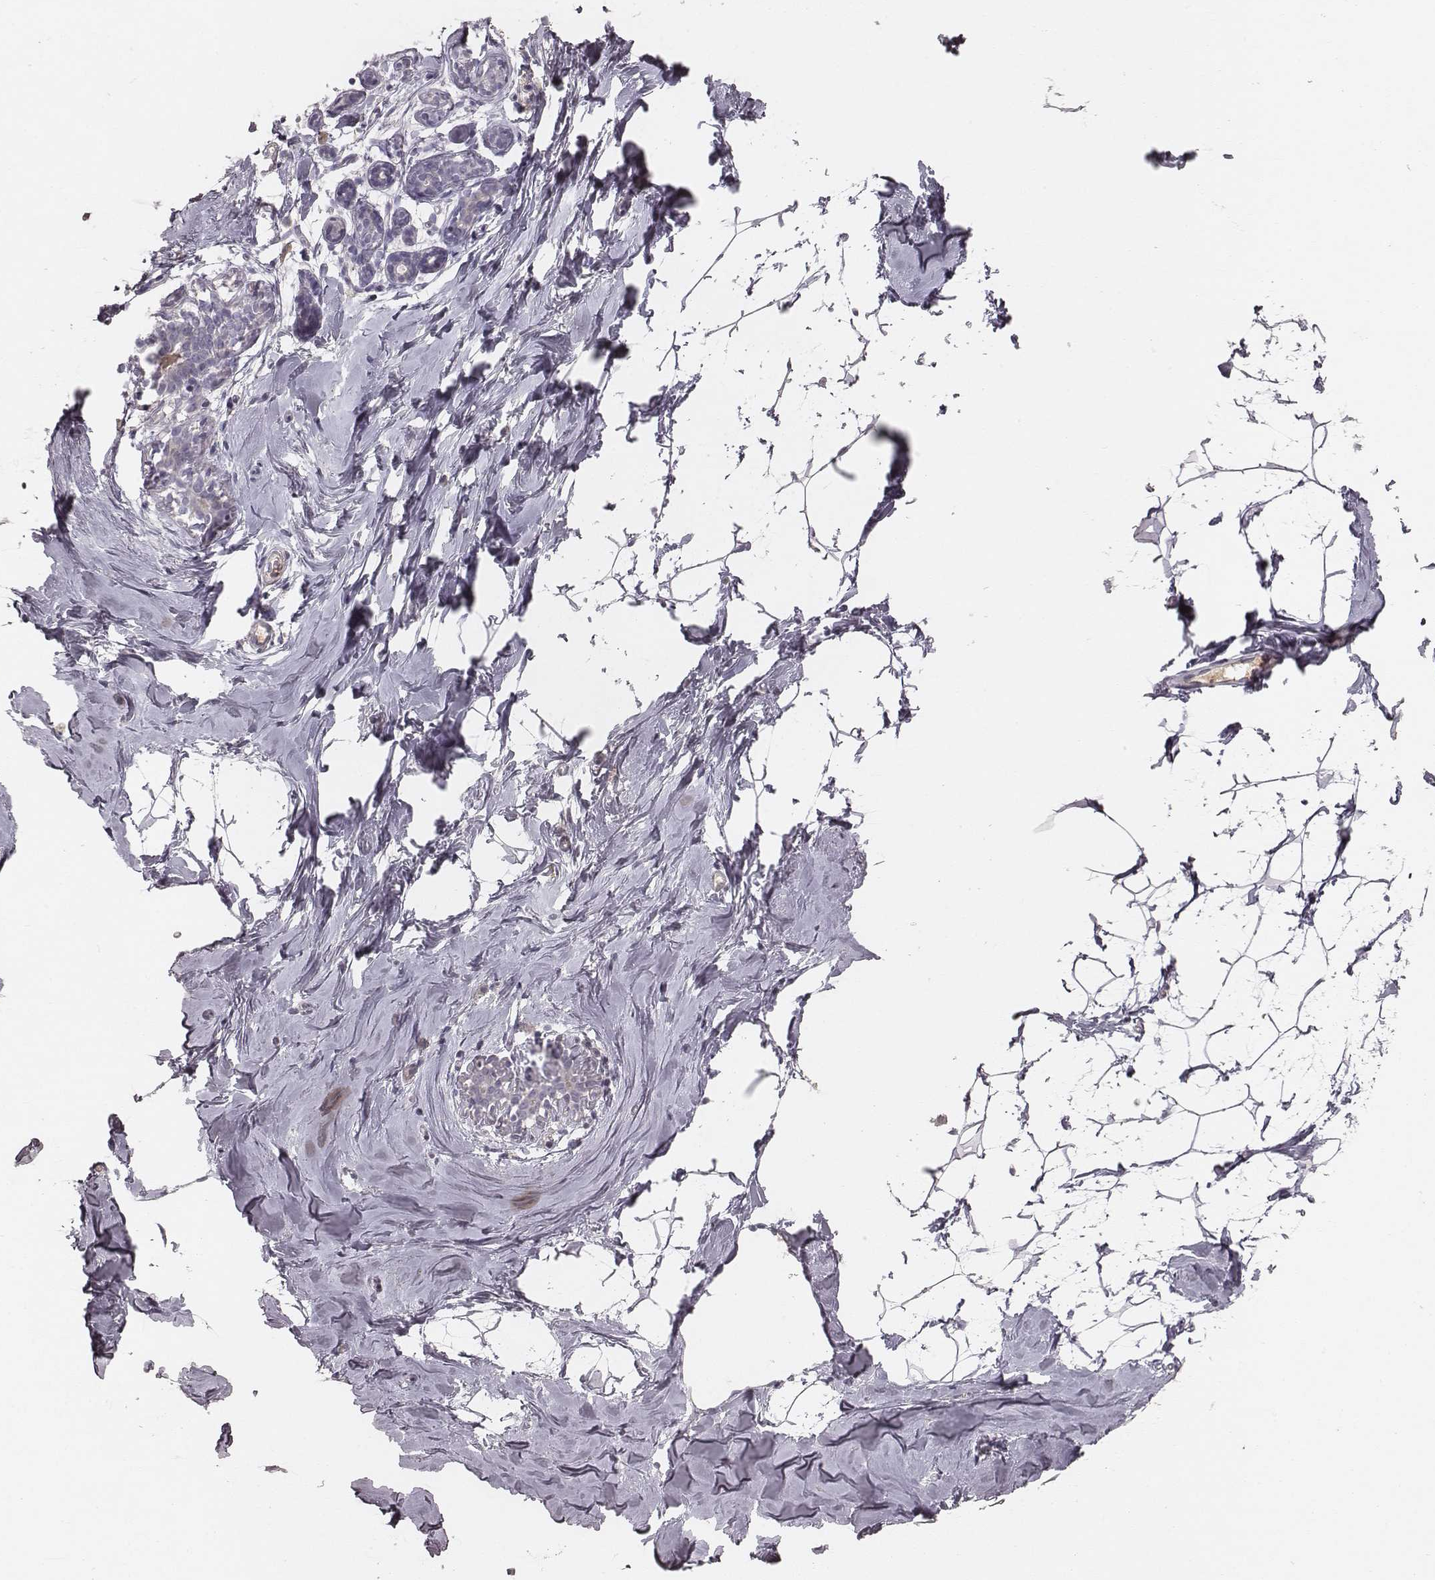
{"staining": {"intensity": "negative", "quantity": "none", "location": "none"}, "tissue": "breast", "cell_type": "Adipocytes", "image_type": "normal", "snomed": [{"axis": "morphology", "description": "Normal tissue, NOS"}, {"axis": "topography", "description": "Breast"}], "caption": "The histopathology image exhibits no staining of adipocytes in unremarkable breast. Brightfield microscopy of IHC stained with DAB (3,3'-diaminobenzidine) (brown) and hematoxylin (blue), captured at high magnification.", "gene": "LY6K", "patient": {"sex": "female", "age": 32}}